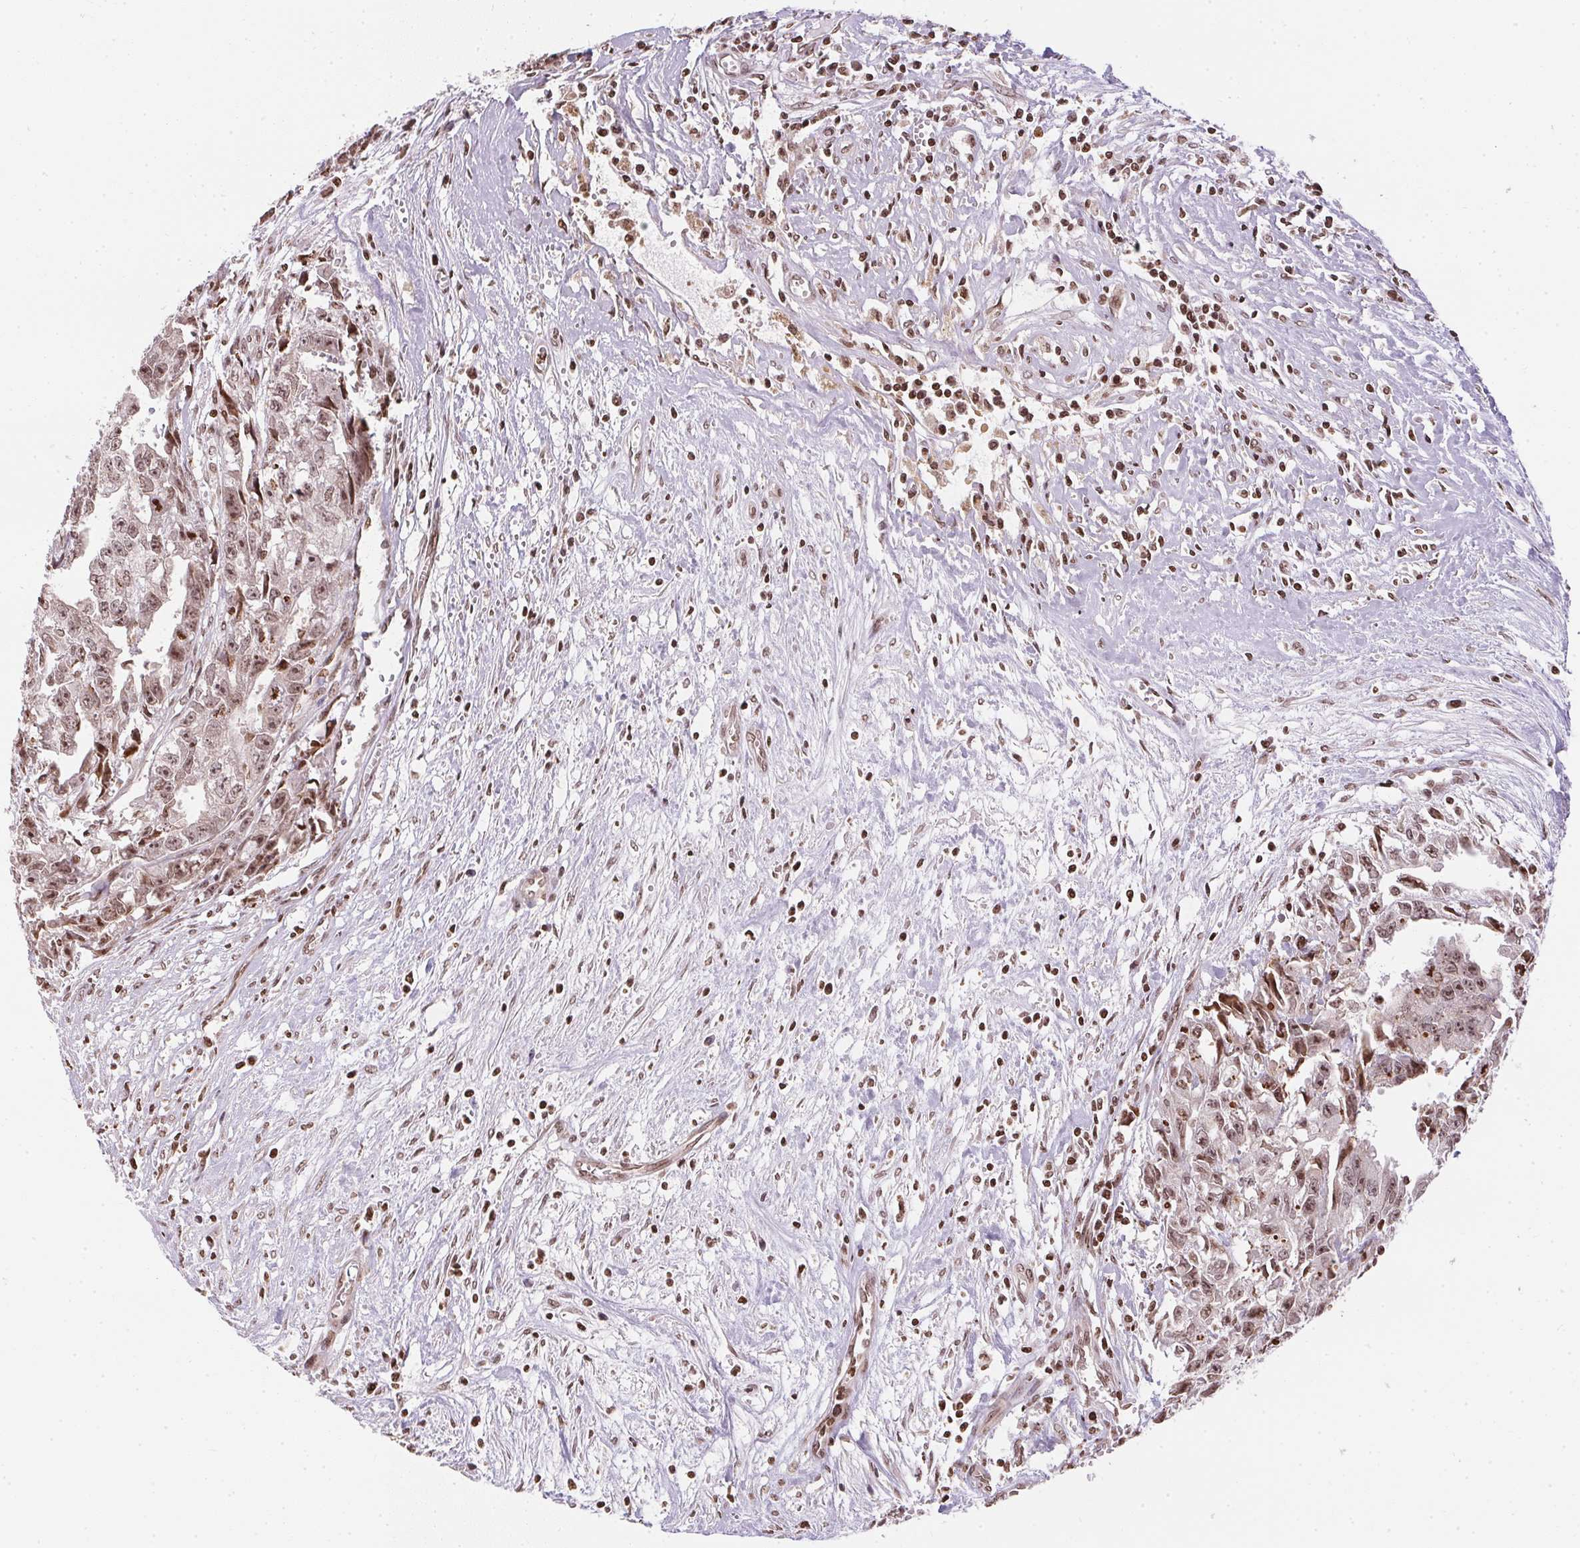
{"staining": {"intensity": "weak", "quantity": ">75%", "location": "nuclear"}, "tissue": "testis cancer", "cell_type": "Tumor cells", "image_type": "cancer", "snomed": [{"axis": "morphology", "description": "Carcinoma, Embryonal, NOS"}, {"axis": "morphology", "description": "Teratoma, malignant, NOS"}, {"axis": "topography", "description": "Testis"}], "caption": "Immunohistochemistry (IHC) of testis cancer exhibits low levels of weak nuclear staining in approximately >75% of tumor cells.", "gene": "RNF181", "patient": {"sex": "male", "age": 24}}